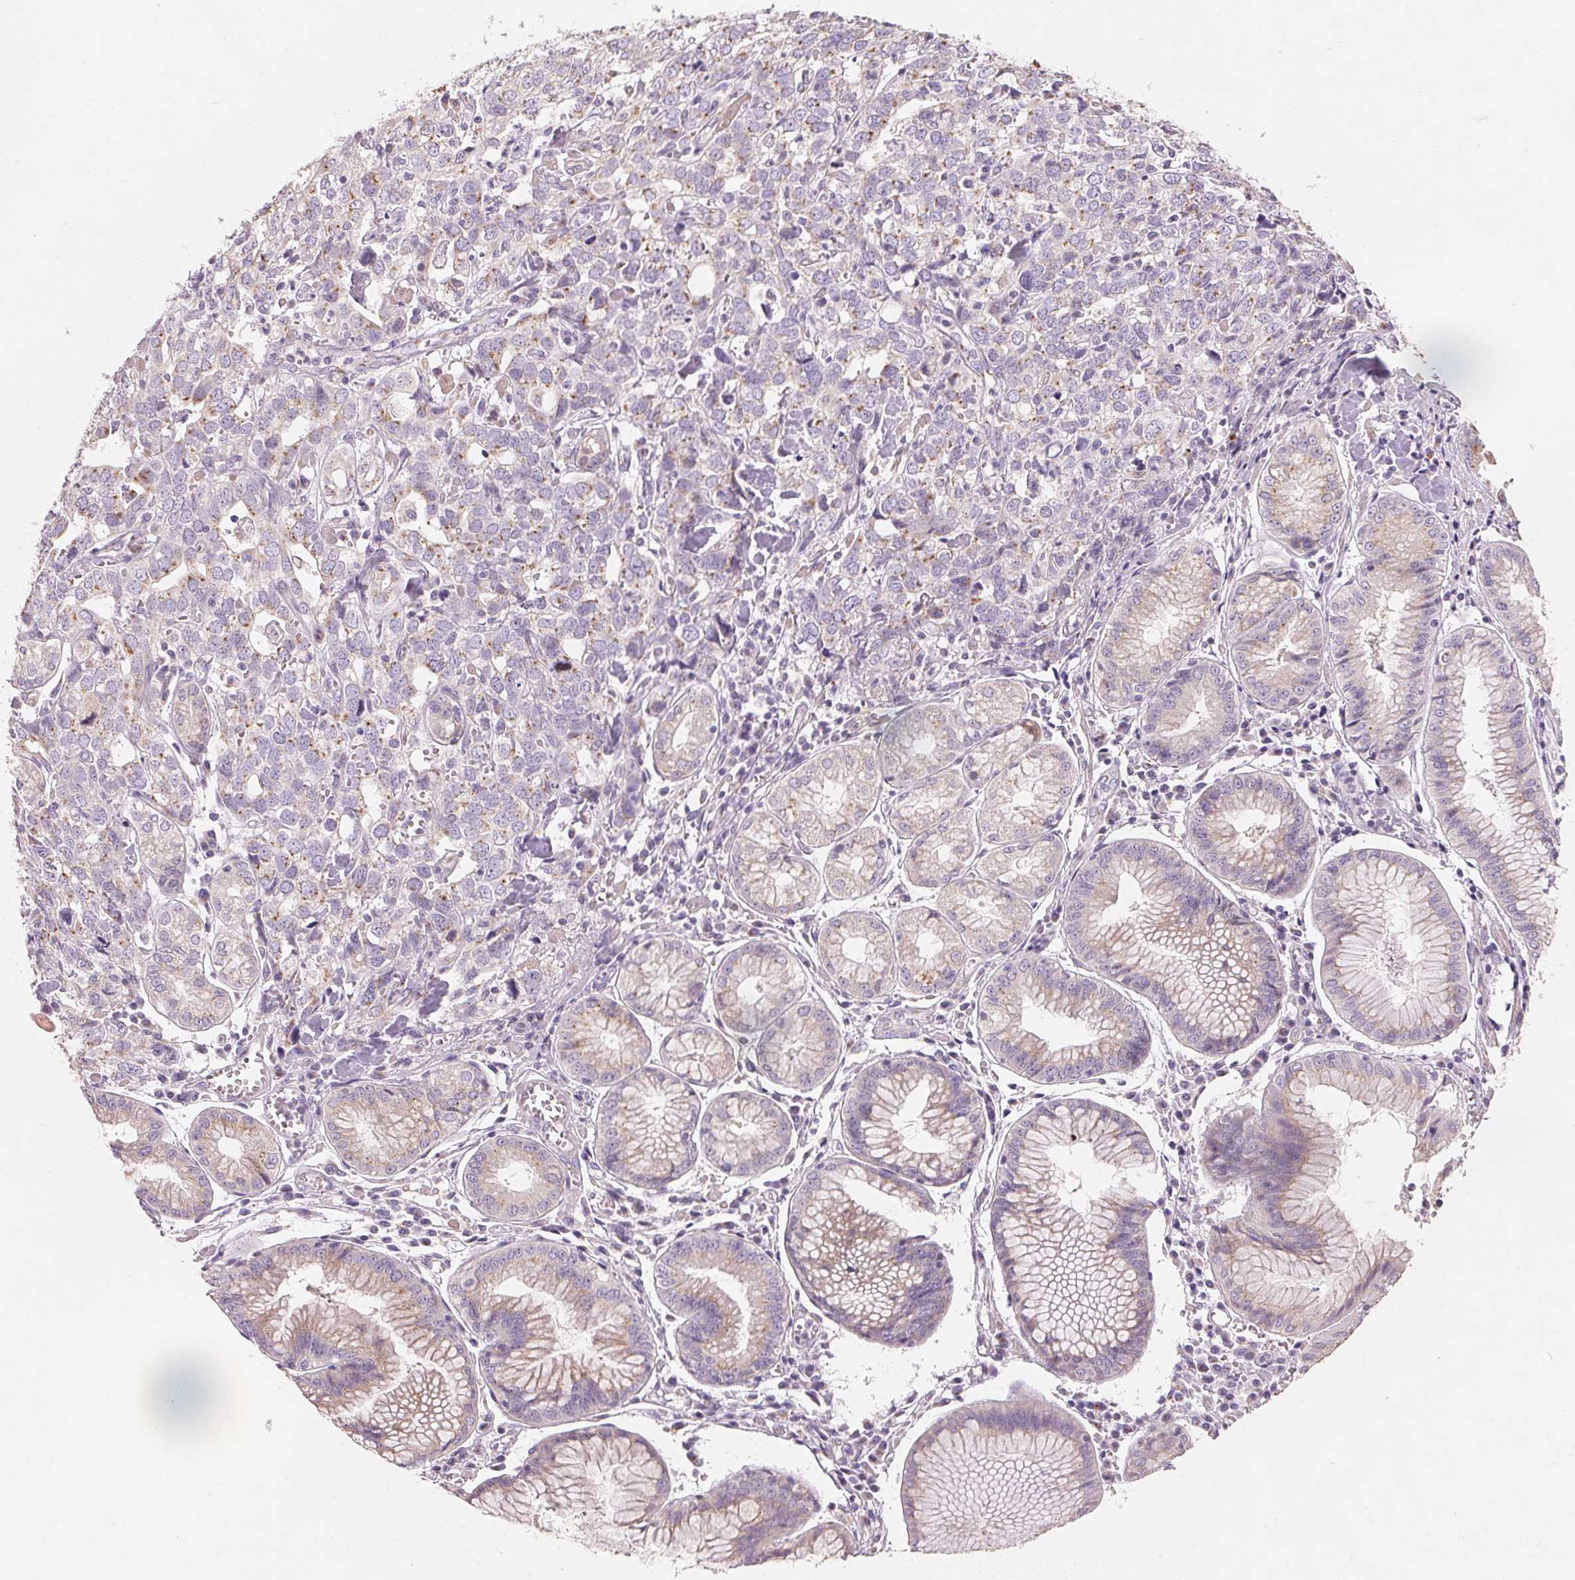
{"staining": {"intensity": "negative", "quantity": "none", "location": "none"}, "tissue": "stomach cancer", "cell_type": "Tumor cells", "image_type": "cancer", "snomed": [{"axis": "morphology", "description": "Adenocarcinoma, NOS"}, {"axis": "topography", "description": "Stomach, upper"}], "caption": "A high-resolution micrograph shows IHC staining of adenocarcinoma (stomach), which displays no significant expression in tumor cells.", "gene": "DRAM2", "patient": {"sex": "male", "age": 81}}